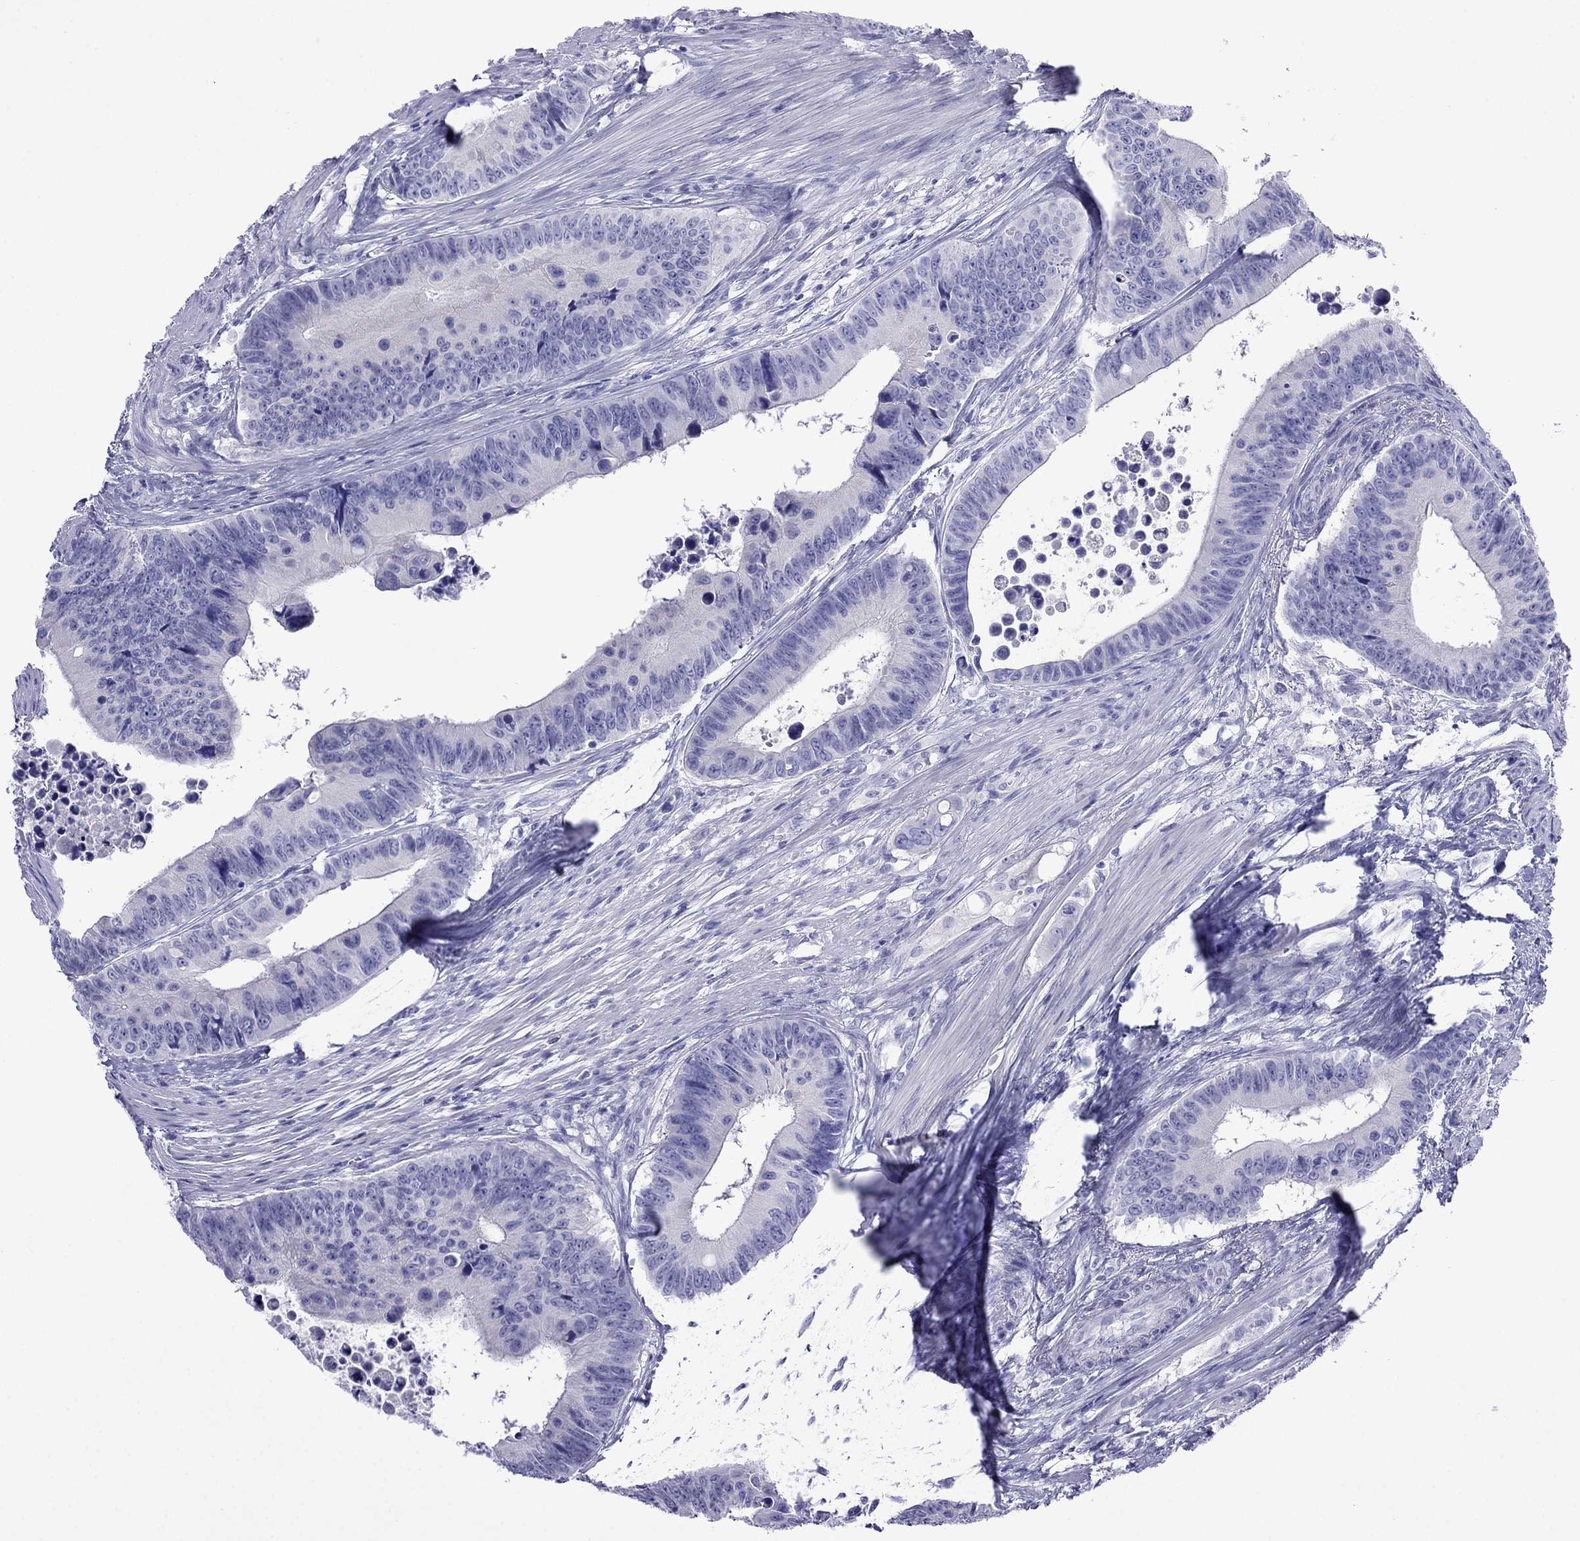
{"staining": {"intensity": "negative", "quantity": "none", "location": "none"}, "tissue": "colorectal cancer", "cell_type": "Tumor cells", "image_type": "cancer", "snomed": [{"axis": "morphology", "description": "Adenocarcinoma, NOS"}, {"axis": "topography", "description": "Colon"}], "caption": "Protein analysis of adenocarcinoma (colorectal) reveals no significant positivity in tumor cells.", "gene": "PCDHA6", "patient": {"sex": "female", "age": 87}}